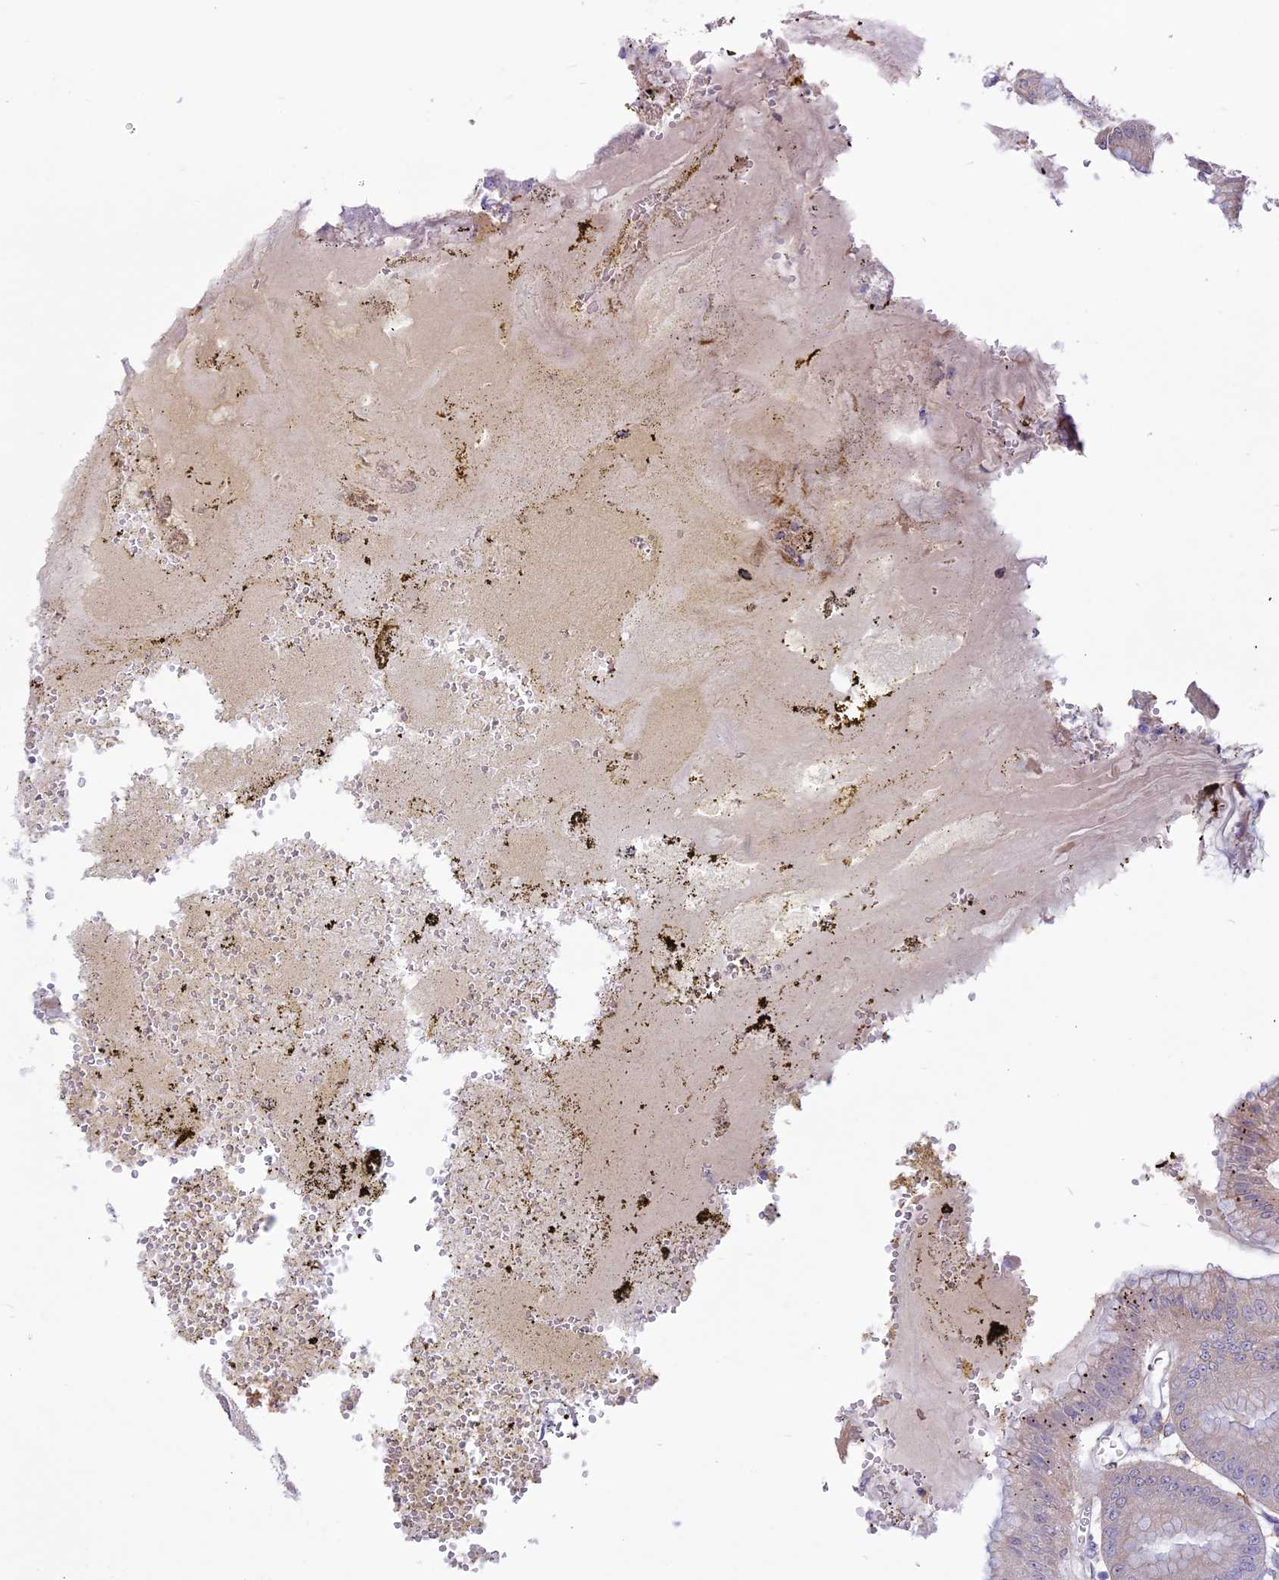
{"staining": {"intensity": "weak", "quantity": "25%-75%", "location": "cytoplasmic/membranous"}, "tissue": "stomach", "cell_type": "Glandular cells", "image_type": "normal", "snomed": [{"axis": "morphology", "description": "Normal tissue, NOS"}, {"axis": "topography", "description": "Stomach, lower"}], "caption": "Brown immunohistochemical staining in normal human stomach displays weak cytoplasmic/membranous positivity in about 25%-75% of glandular cells.", "gene": "SPHKAP", "patient": {"sex": "male", "age": 71}}